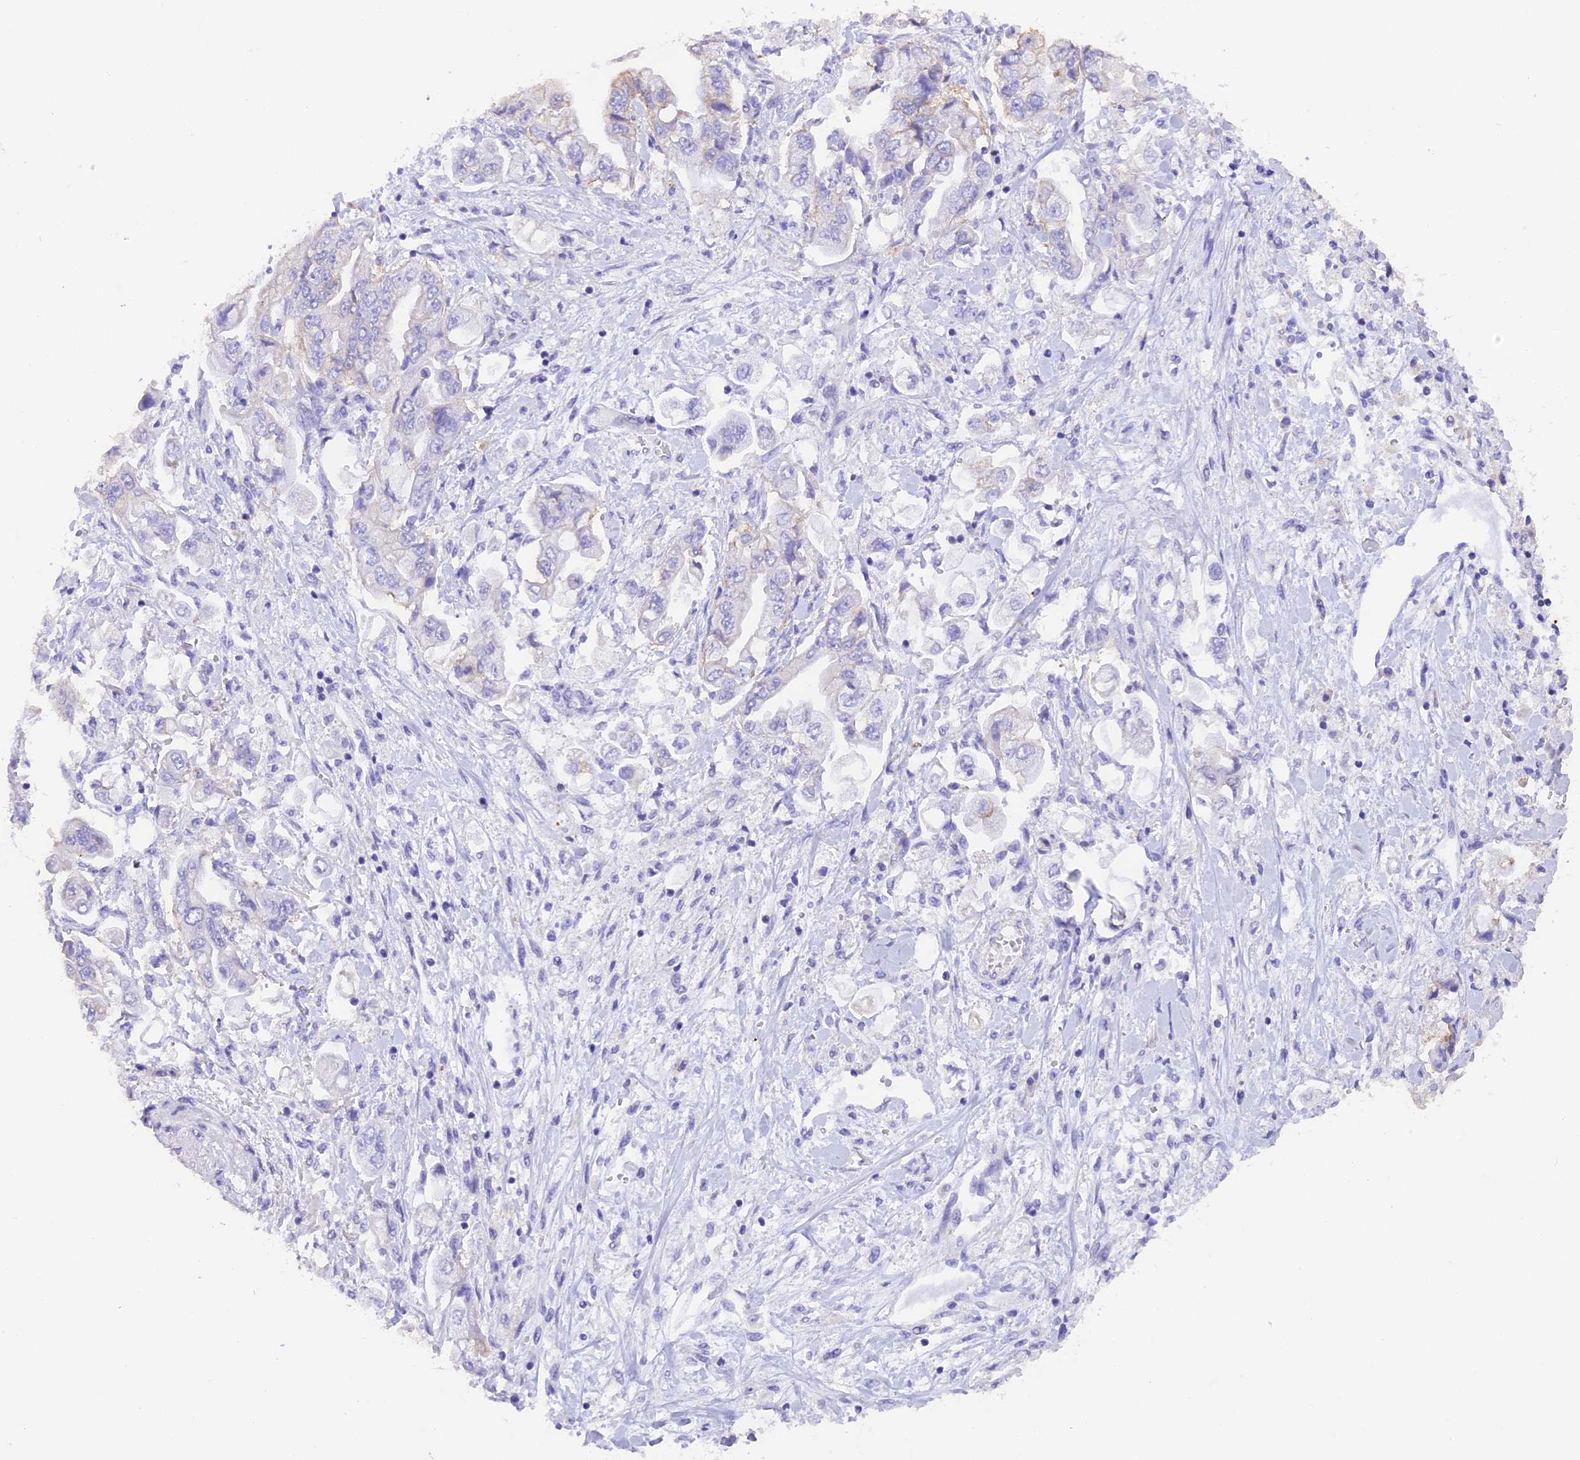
{"staining": {"intensity": "negative", "quantity": "none", "location": "none"}, "tissue": "stomach cancer", "cell_type": "Tumor cells", "image_type": "cancer", "snomed": [{"axis": "morphology", "description": "Adenocarcinoma, NOS"}, {"axis": "topography", "description": "Stomach"}], "caption": "The micrograph shows no staining of tumor cells in stomach cancer.", "gene": "COL6A5", "patient": {"sex": "male", "age": 62}}